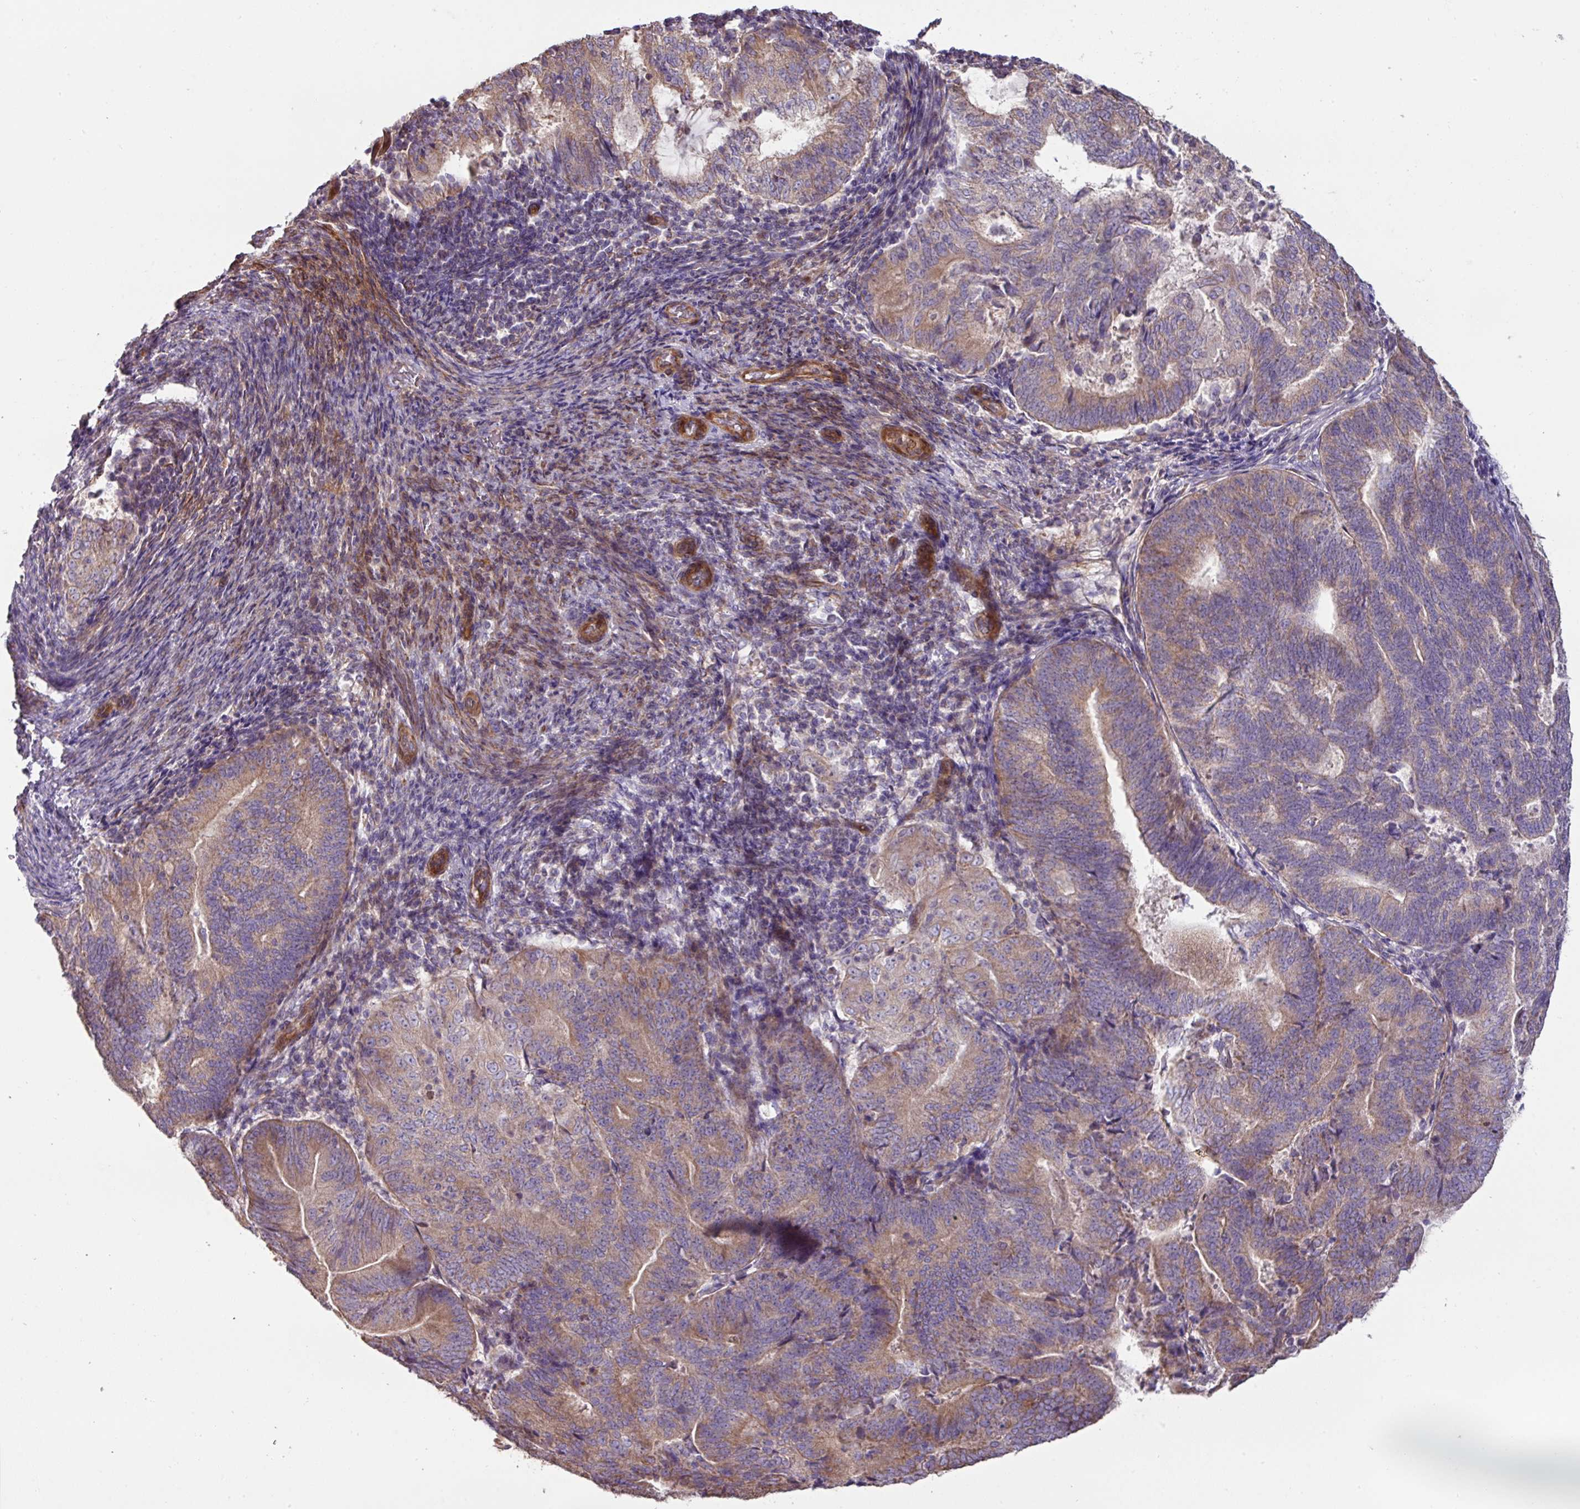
{"staining": {"intensity": "moderate", "quantity": "25%-75%", "location": "cytoplasmic/membranous"}, "tissue": "endometrial cancer", "cell_type": "Tumor cells", "image_type": "cancer", "snomed": [{"axis": "morphology", "description": "Adenocarcinoma, NOS"}, {"axis": "topography", "description": "Endometrium"}], "caption": "Moderate cytoplasmic/membranous protein expression is identified in approximately 25%-75% of tumor cells in endometrial cancer.", "gene": "MRRF", "patient": {"sex": "female", "age": 70}}